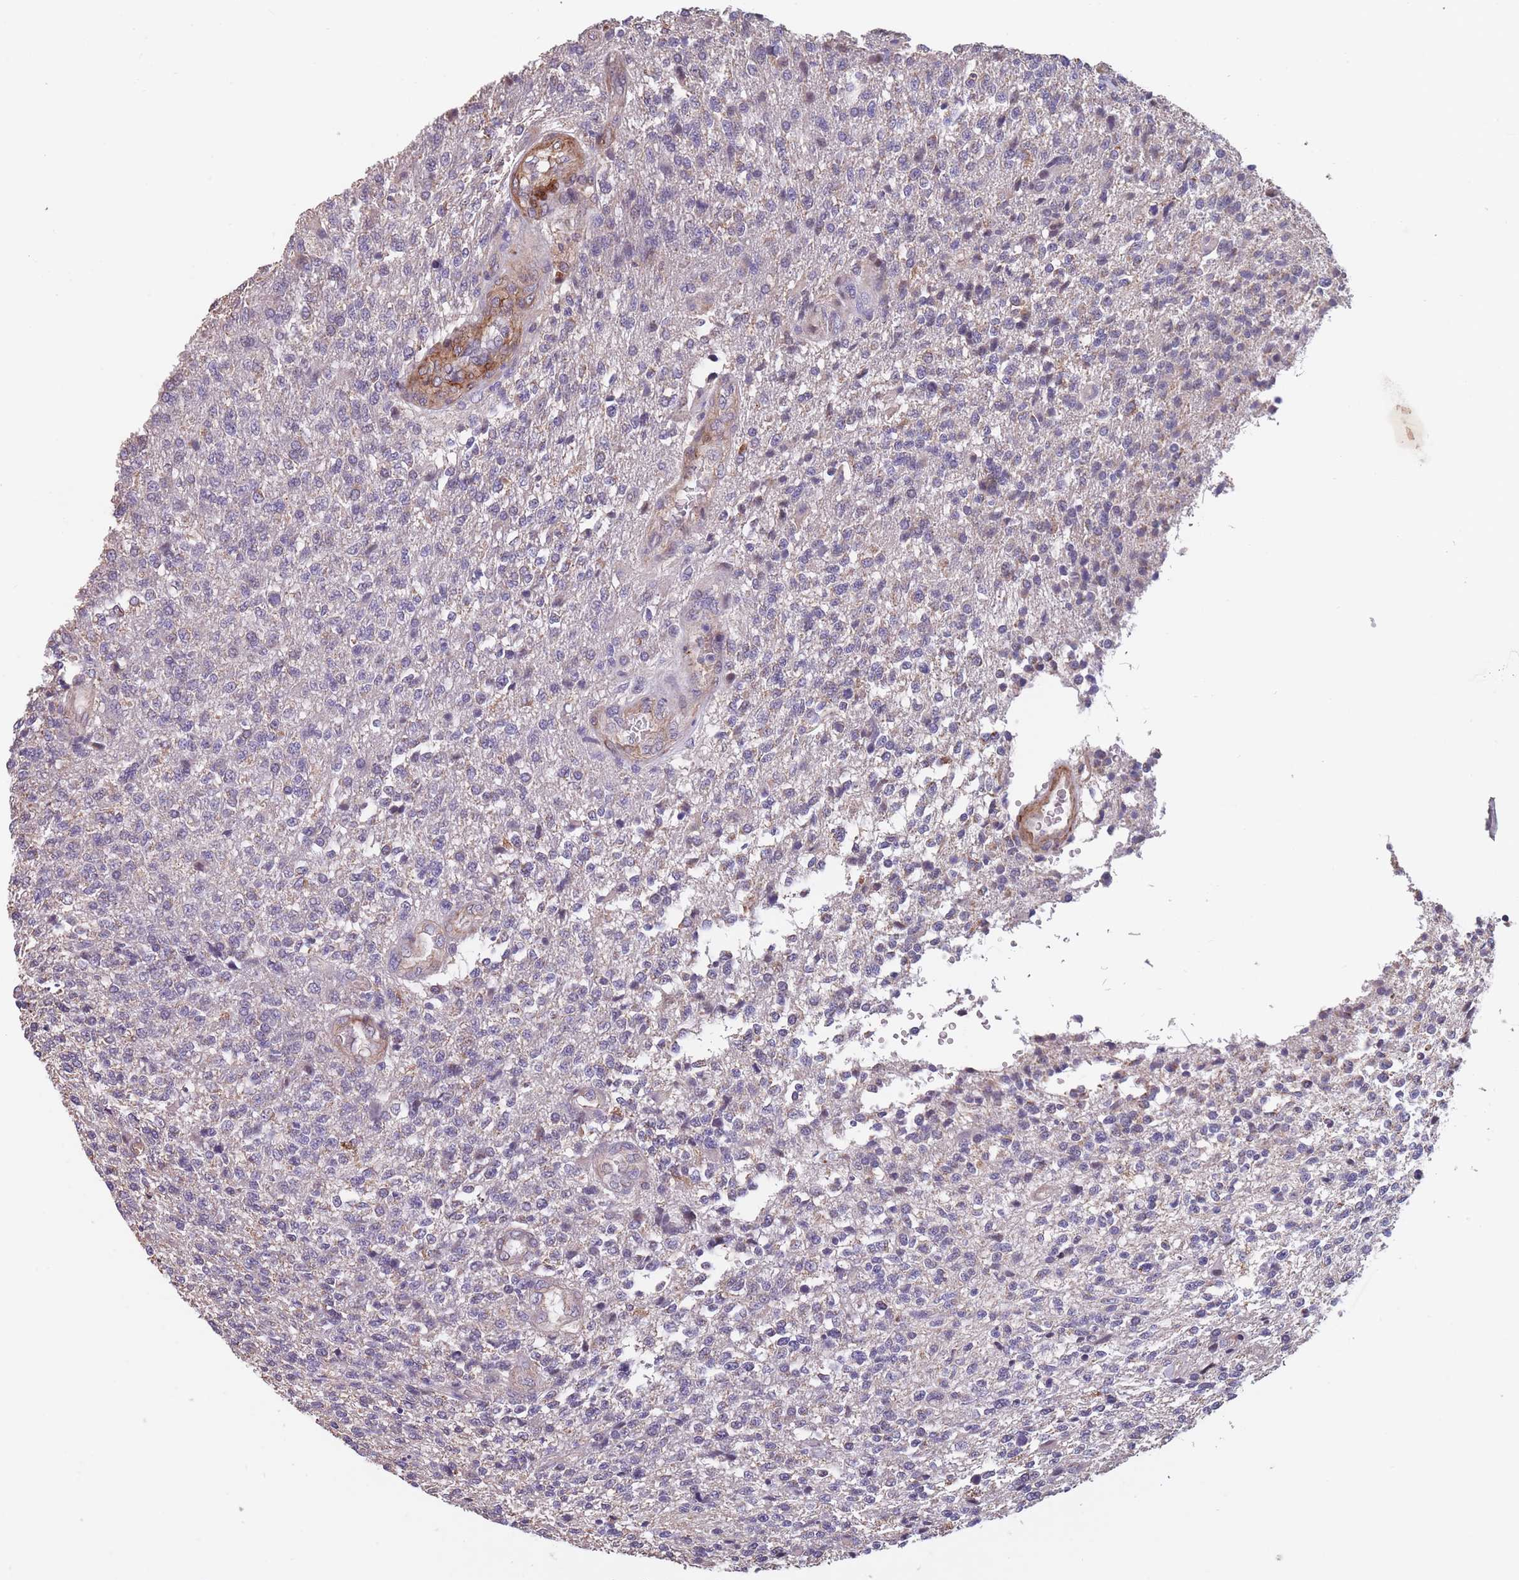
{"staining": {"intensity": "negative", "quantity": "none", "location": "none"}, "tissue": "glioma", "cell_type": "Tumor cells", "image_type": "cancer", "snomed": [{"axis": "morphology", "description": "Glioma, malignant, High grade"}, {"axis": "topography", "description": "Brain"}], "caption": "Immunohistochemistry of human malignant high-grade glioma displays no expression in tumor cells.", "gene": "TOMM40L", "patient": {"sex": "male", "age": 56}}